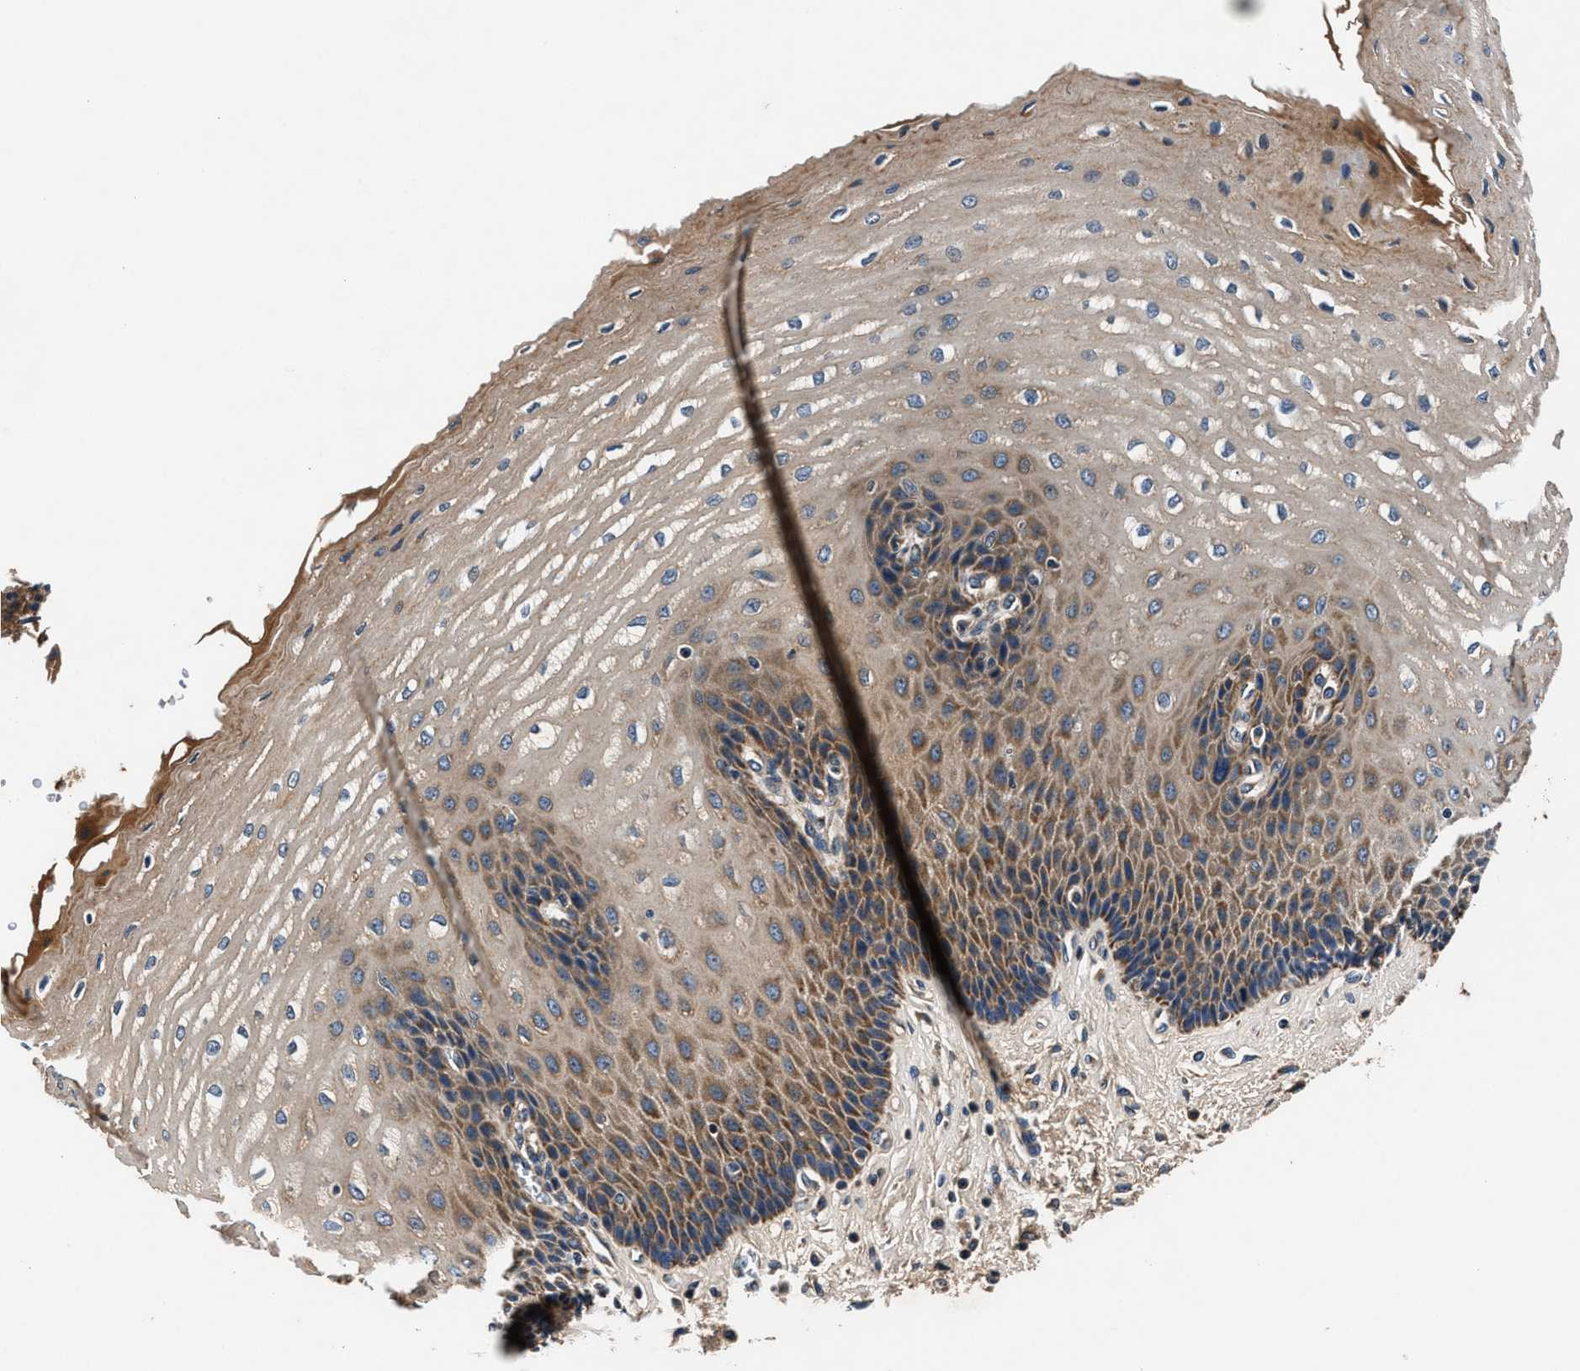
{"staining": {"intensity": "moderate", "quantity": "25%-75%", "location": "cytoplasmic/membranous"}, "tissue": "esophagus", "cell_type": "Squamous epithelial cells", "image_type": "normal", "snomed": [{"axis": "morphology", "description": "Normal tissue, NOS"}, {"axis": "topography", "description": "Esophagus"}], "caption": "Immunohistochemical staining of unremarkable human esophagus exhibits 25%-75% levels of moderate cytoplasmic/membranous protein positivity in approximately 25%-75% of squamous epithelial cells. The staining was performed using DAB to visualize the protein expression in brown, while the nuclei were stained in blue with hematoxylin (Magnification: 20x).", "gene": "IMMT", "patient": {"sex": "male", "age": 54}}